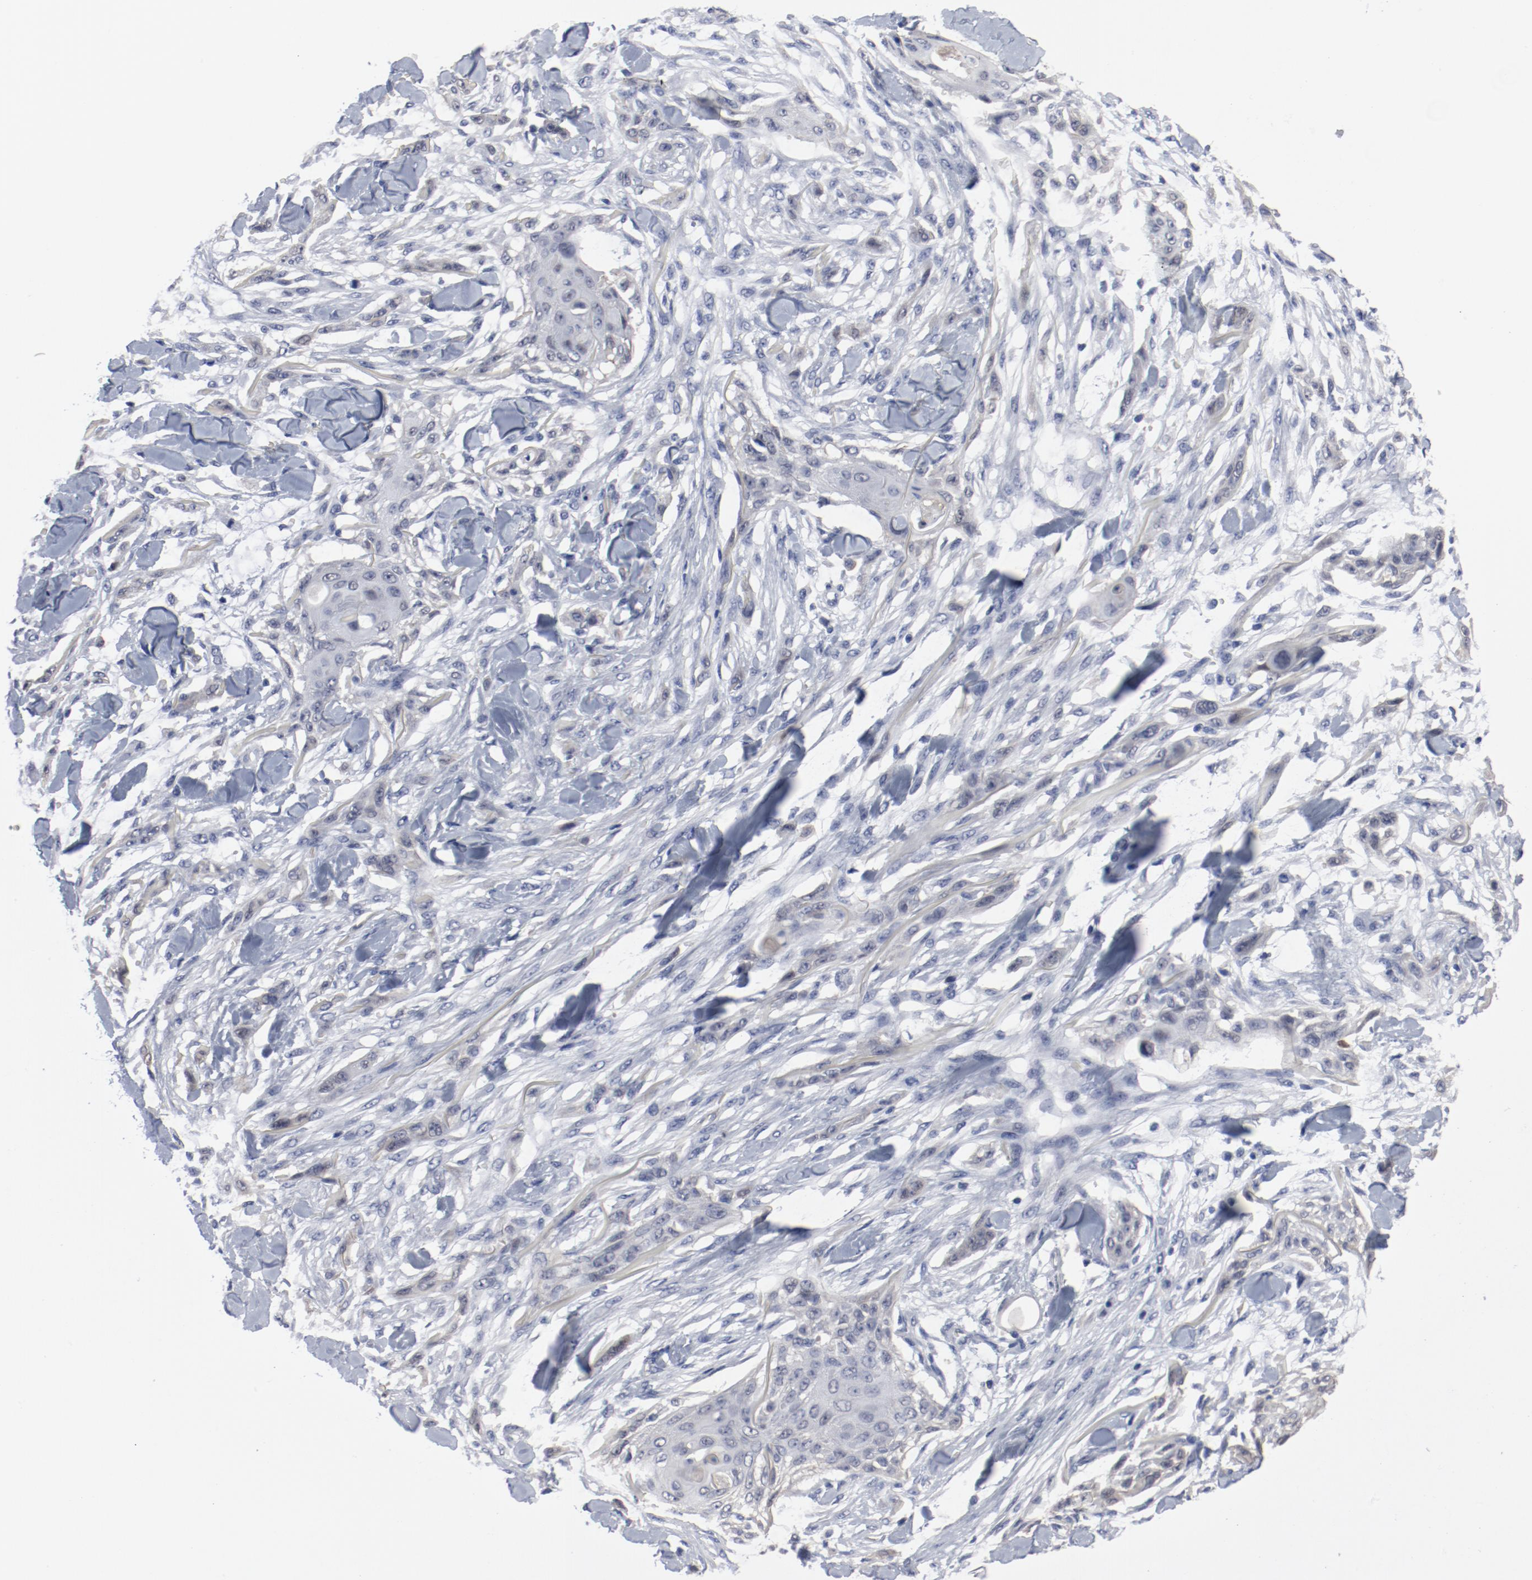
{"staining": {"intensity": "negative", "quantity": "none", "location": "none"}, "tissue": "skin cancer", "cell_type": "Tumor cells", "image_type": "cancer", "snomed": [{"axis": "morphology", "description": "Normal tissue, NOS"}, {"axis": "morphology", "description": "Squamous cell carcinoma, NOS"}, {"axis": "topography", "description": "Skin"}], "caption": "IHC of human skin squamous cell carcinoma displays no positivity in tumor cells.", "gene": "ANKLE2", "patient": {"sex": "female", "age": 59}}